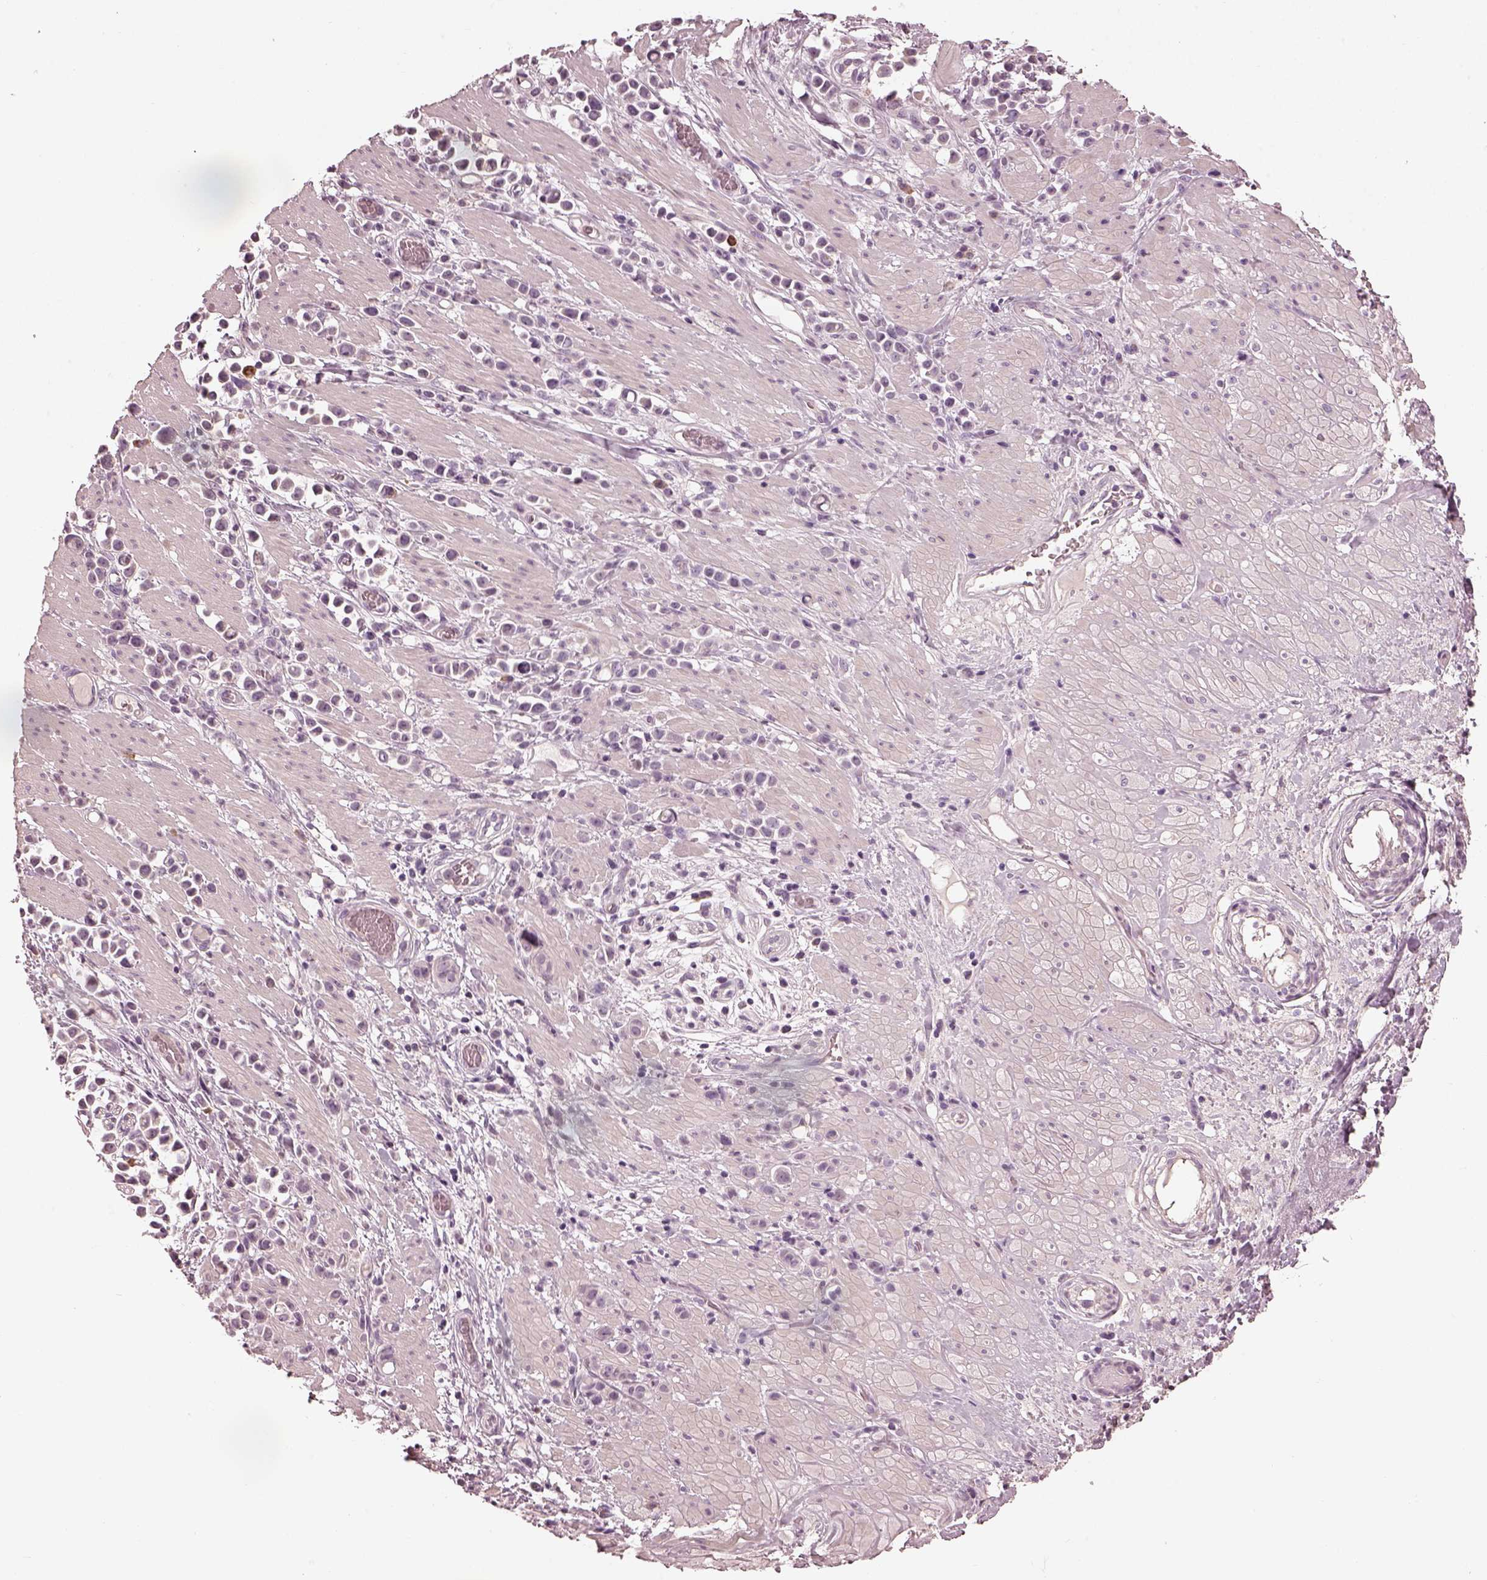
{"staining": {"intensity": "negative", "quantity": "none", "location": "none"}, "tissue": "stomach cancer", "cell_type": "Tumor cells", "image_type": "cancer", "snomed": [{"axis": "morphology", "description": "Adenocarcinoma, NOS"}, {"axis": "topography", "description": "Stomach"}], "caption": "Human adenocarcinoma (stomach) stained for a protein using immunohistochemistry shows no expression in tumor cells.", "gene": "MIA", "patient": {"sex": "male", "age": 82}}